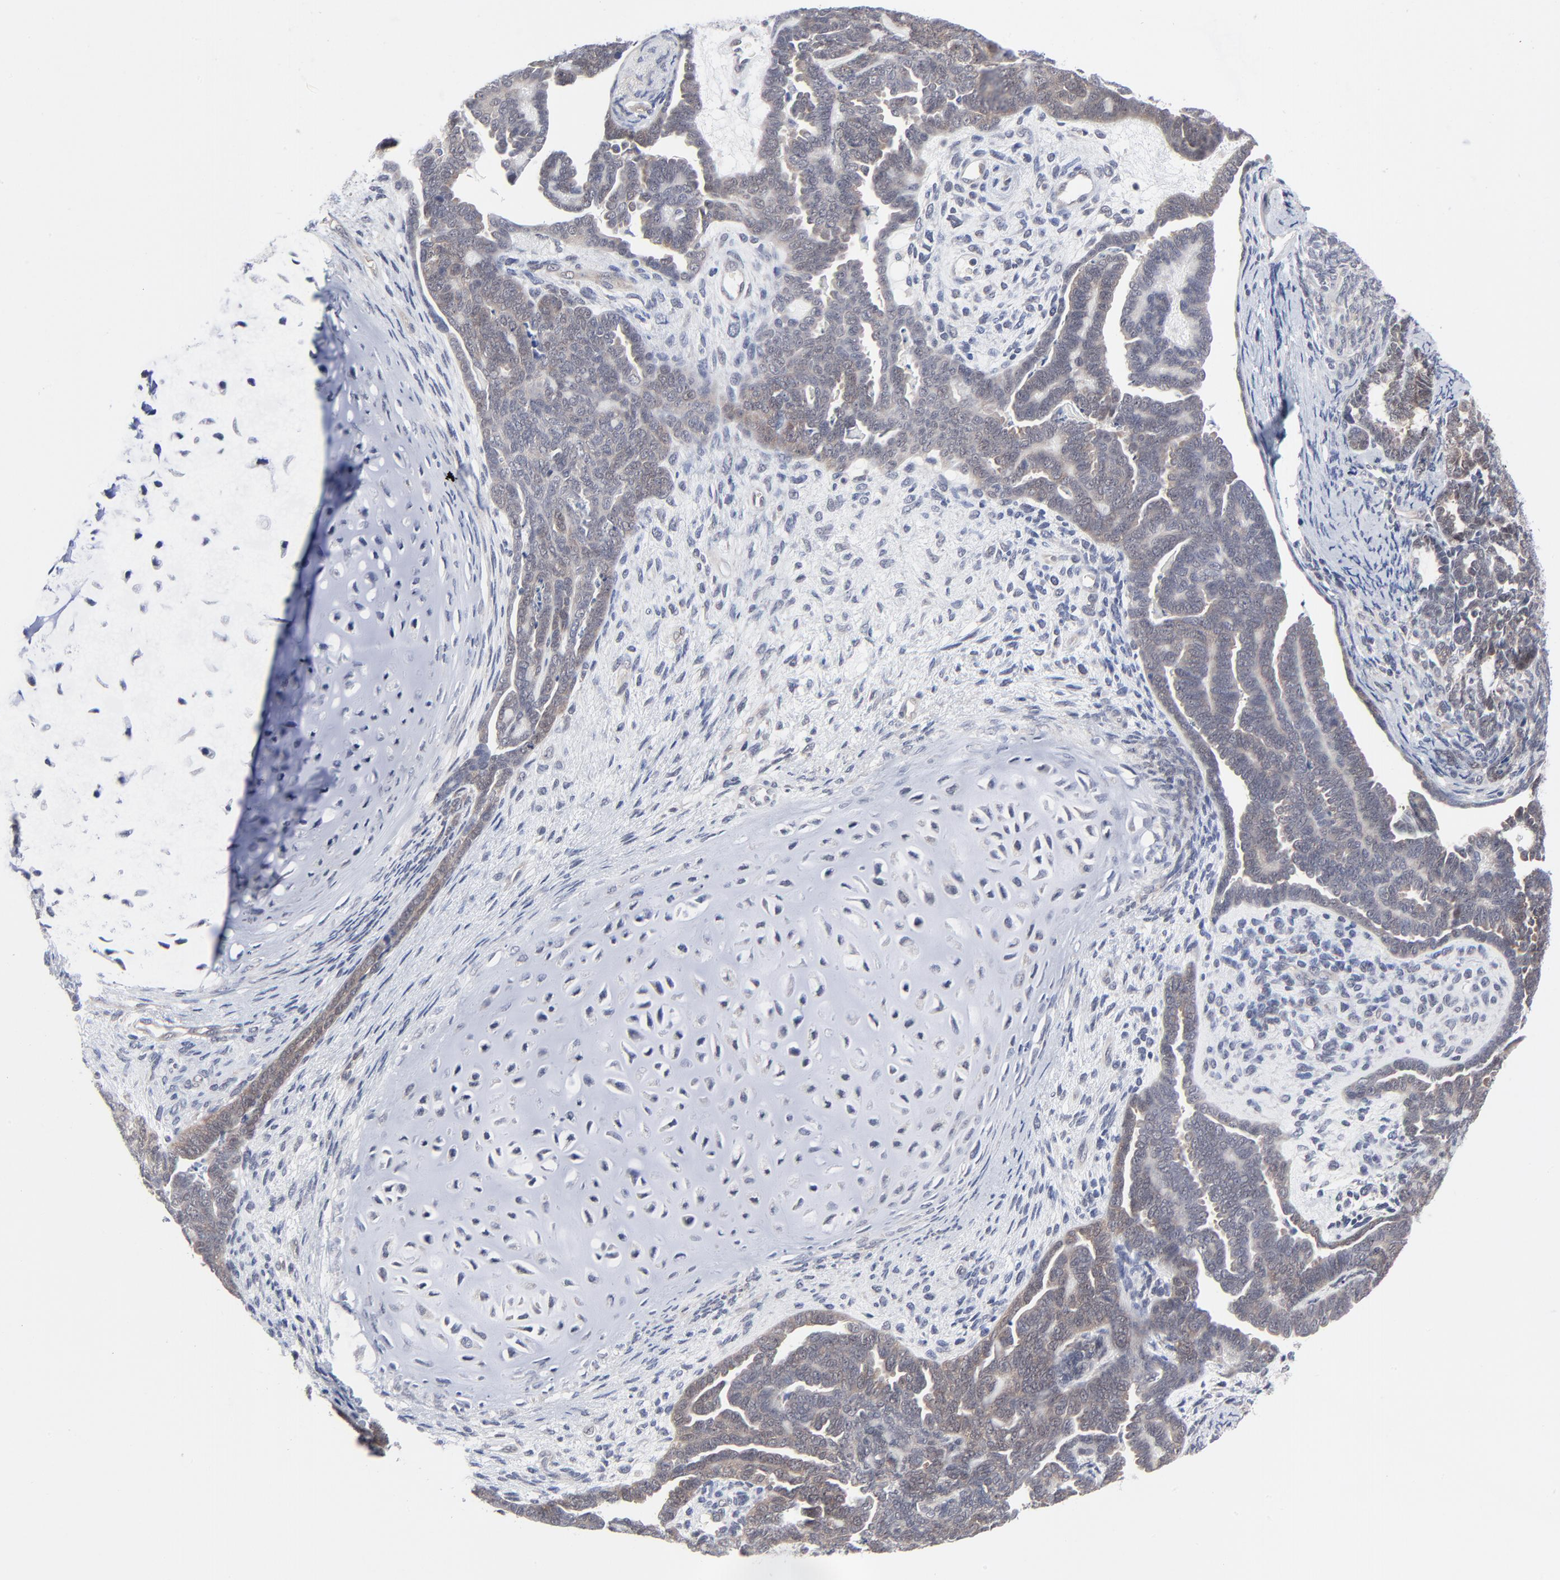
{"staining": {"intensity": "weak", "quantity": "25%-75%", "location": "cytoplasmic/membranous"}, "tissue": "endometrial cancer", "cell_type": "Tumor cells", "image_type": "cancer", "snomed": [{"axis": "morphology", "description": "Neoplasm, malignant, NOS"}, {"axis": "topography", "description": "Endometrium"}], "caption": "Endometrial neoplasm (malignant) stained for a protein demonstrates weak cytoplasmic/membranous positivity in tumor cells.", "gene": "RPS6KB1", "patient": {"sex": "female", "age": 74}}